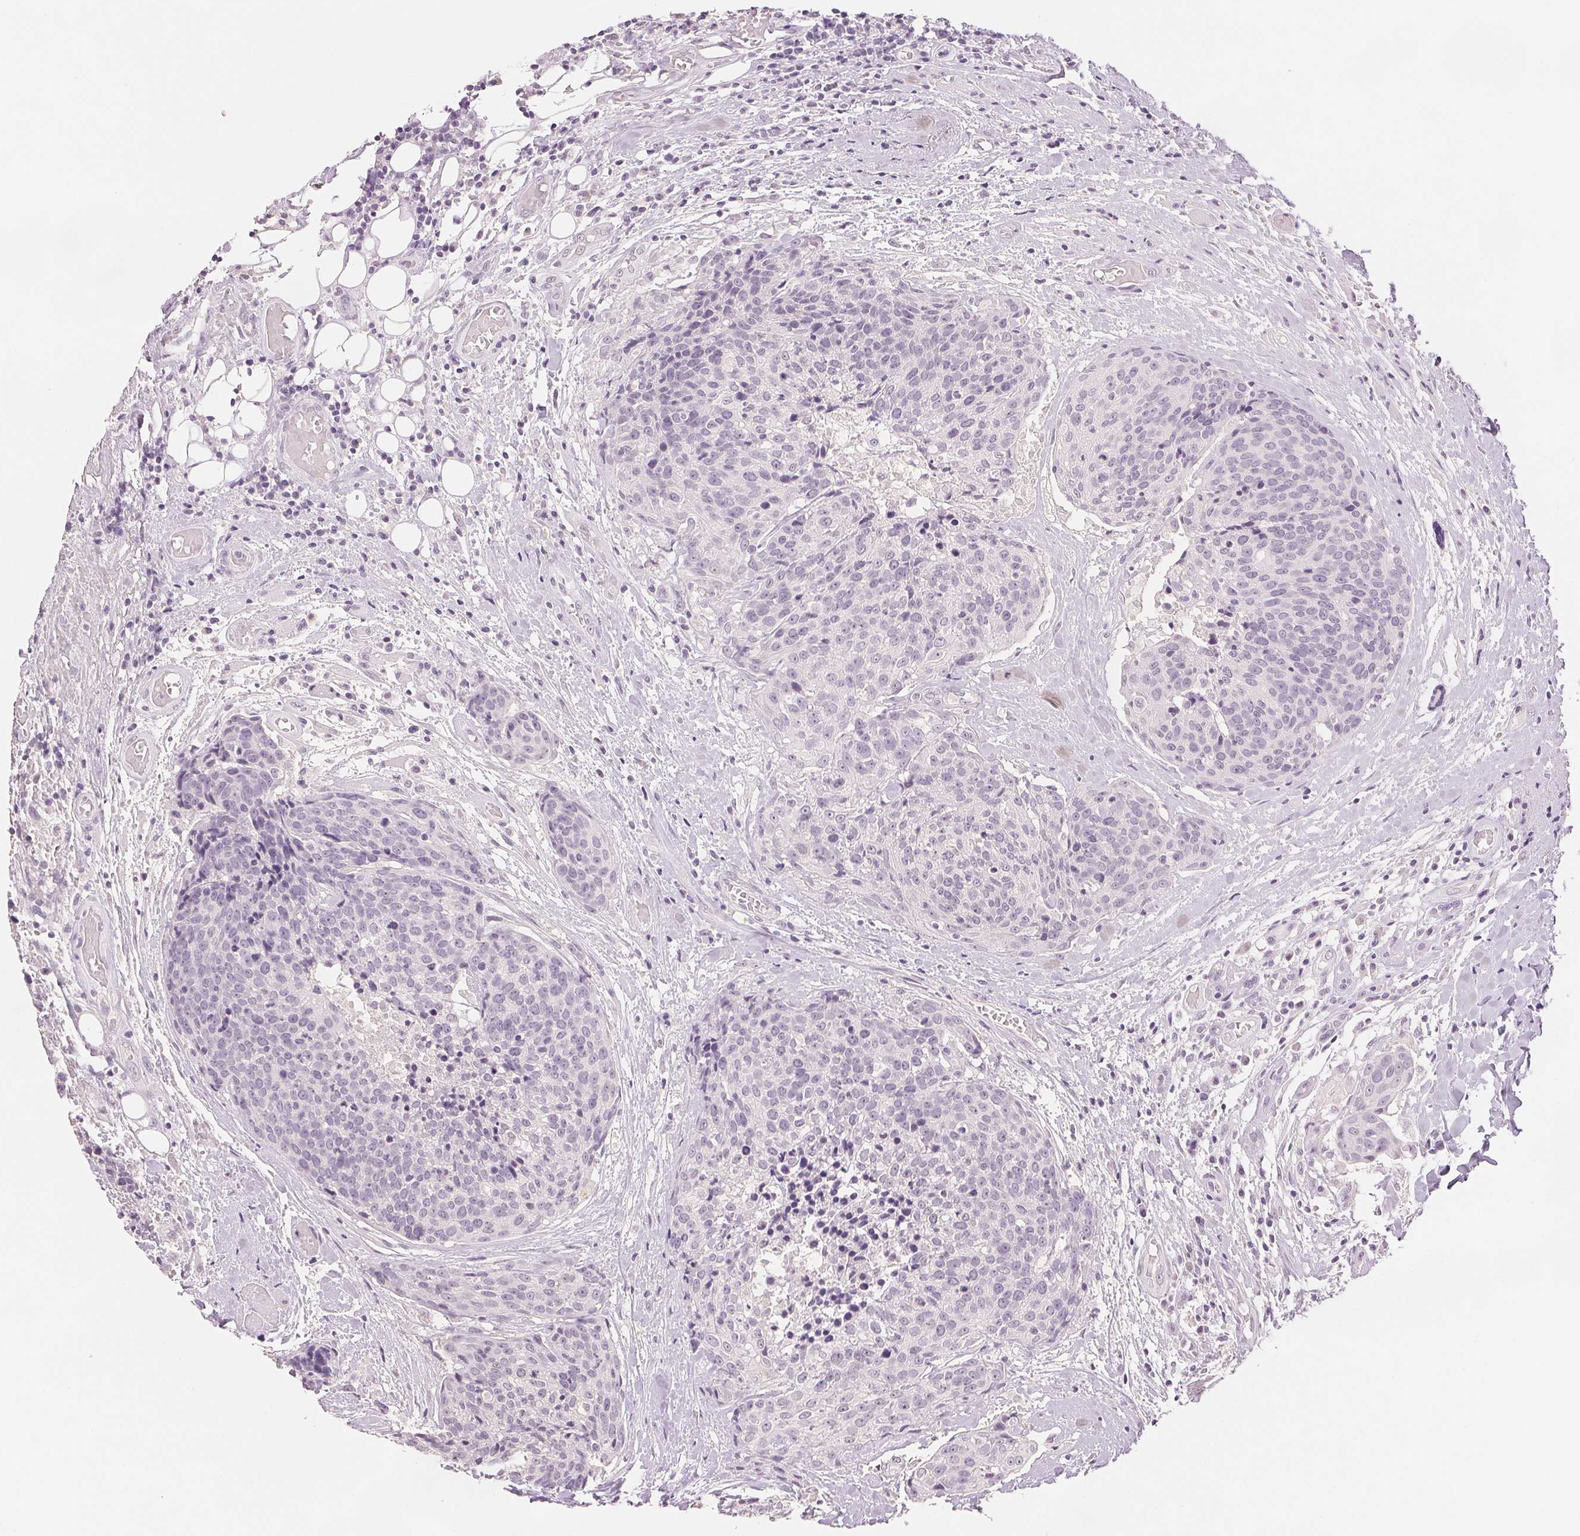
{"staining": {"intensity": "negative", "quantity": "none", "location": "none"}, "tissue": "head and neck cancer", "cell_type": "Tumor cells", "image_type": "cancer", "snomed": [{"axis": "morphology", "description": "Squamous cell carcinoma, NOS"}, {"axis": "topography", "description": "Oral tissue"}, {"axis": "topography", "description": "Head-Neck"}], "caption": "Immunohistochemistry histopathology image of neoplastic tissue: squamous cell carcinoma (head and neck) stained with DAB shows no significant protein positivity in tumor cells. The staining was performed using DAB (3,3'-diaminobenzidine) to visualize the protein expression in brown, while the nuclei were stained in blue with hematoxylin (Magnification: 20x).", "gene": "SCGN", "patient": {"sex": "male", "age": 64}}